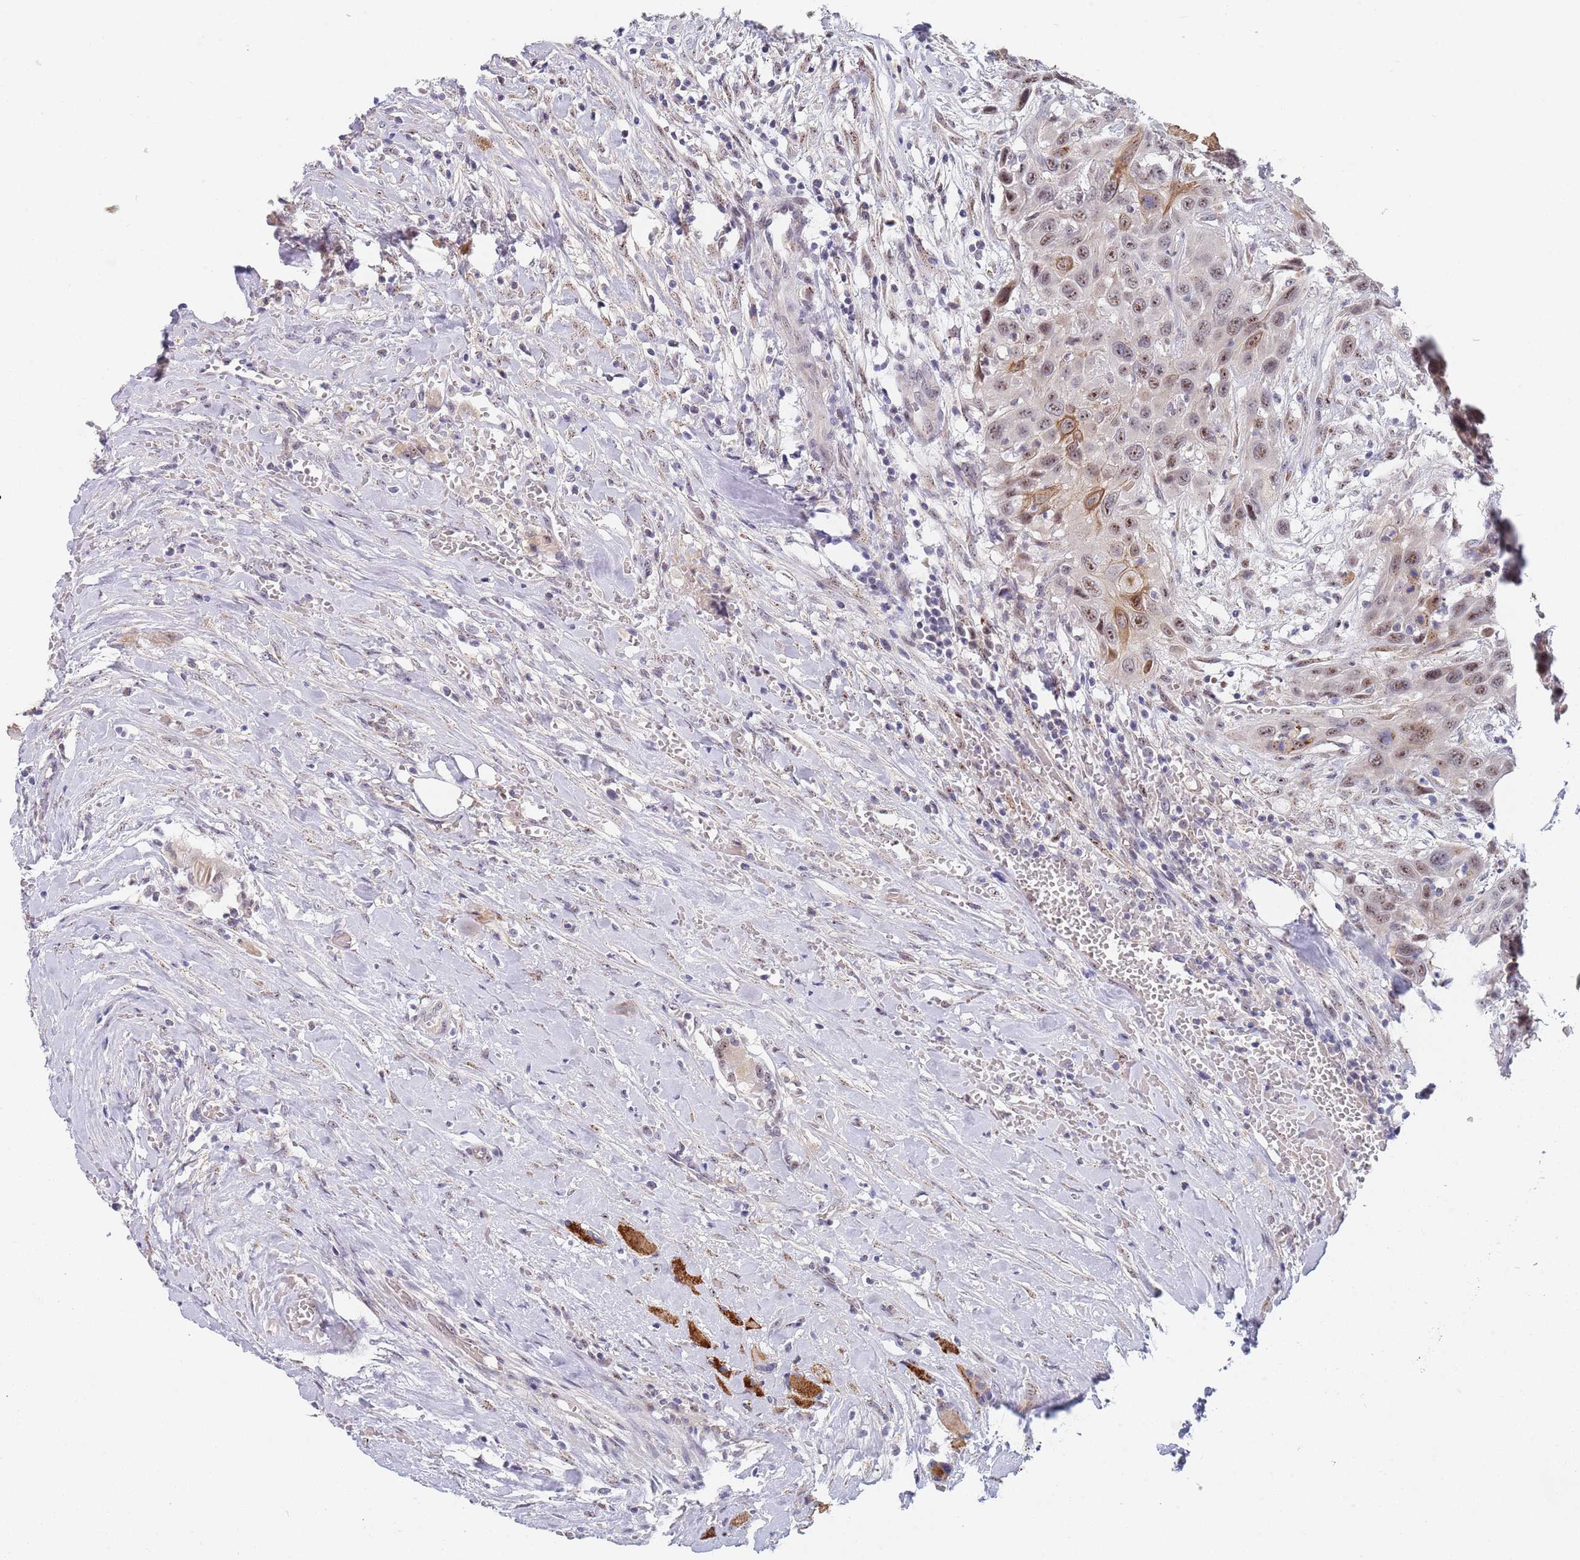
{"staining": {"intensity": "moderate", "quantity": ">75%", "location": "cytoplasmic/membranous,nuclear"}, "tissue": "head and neck cancer", "cell_type": "Tumor cells", "image_type": "cancer", "snomed": [{"axis": "morphology", "description": "Squamous cell carcinoma, NOS"}, {"axis": "topography", "description": "Head-Neck"}], "caption": "Immunohistochemical staining of human head and neck cancer exhibits medium levels of moderate cytoplasmic/membranous and nuclear expression in approximately >75% of tumor cells.", "gene": "PLCL2", "patient": {"sex": "male", "age": 81}}